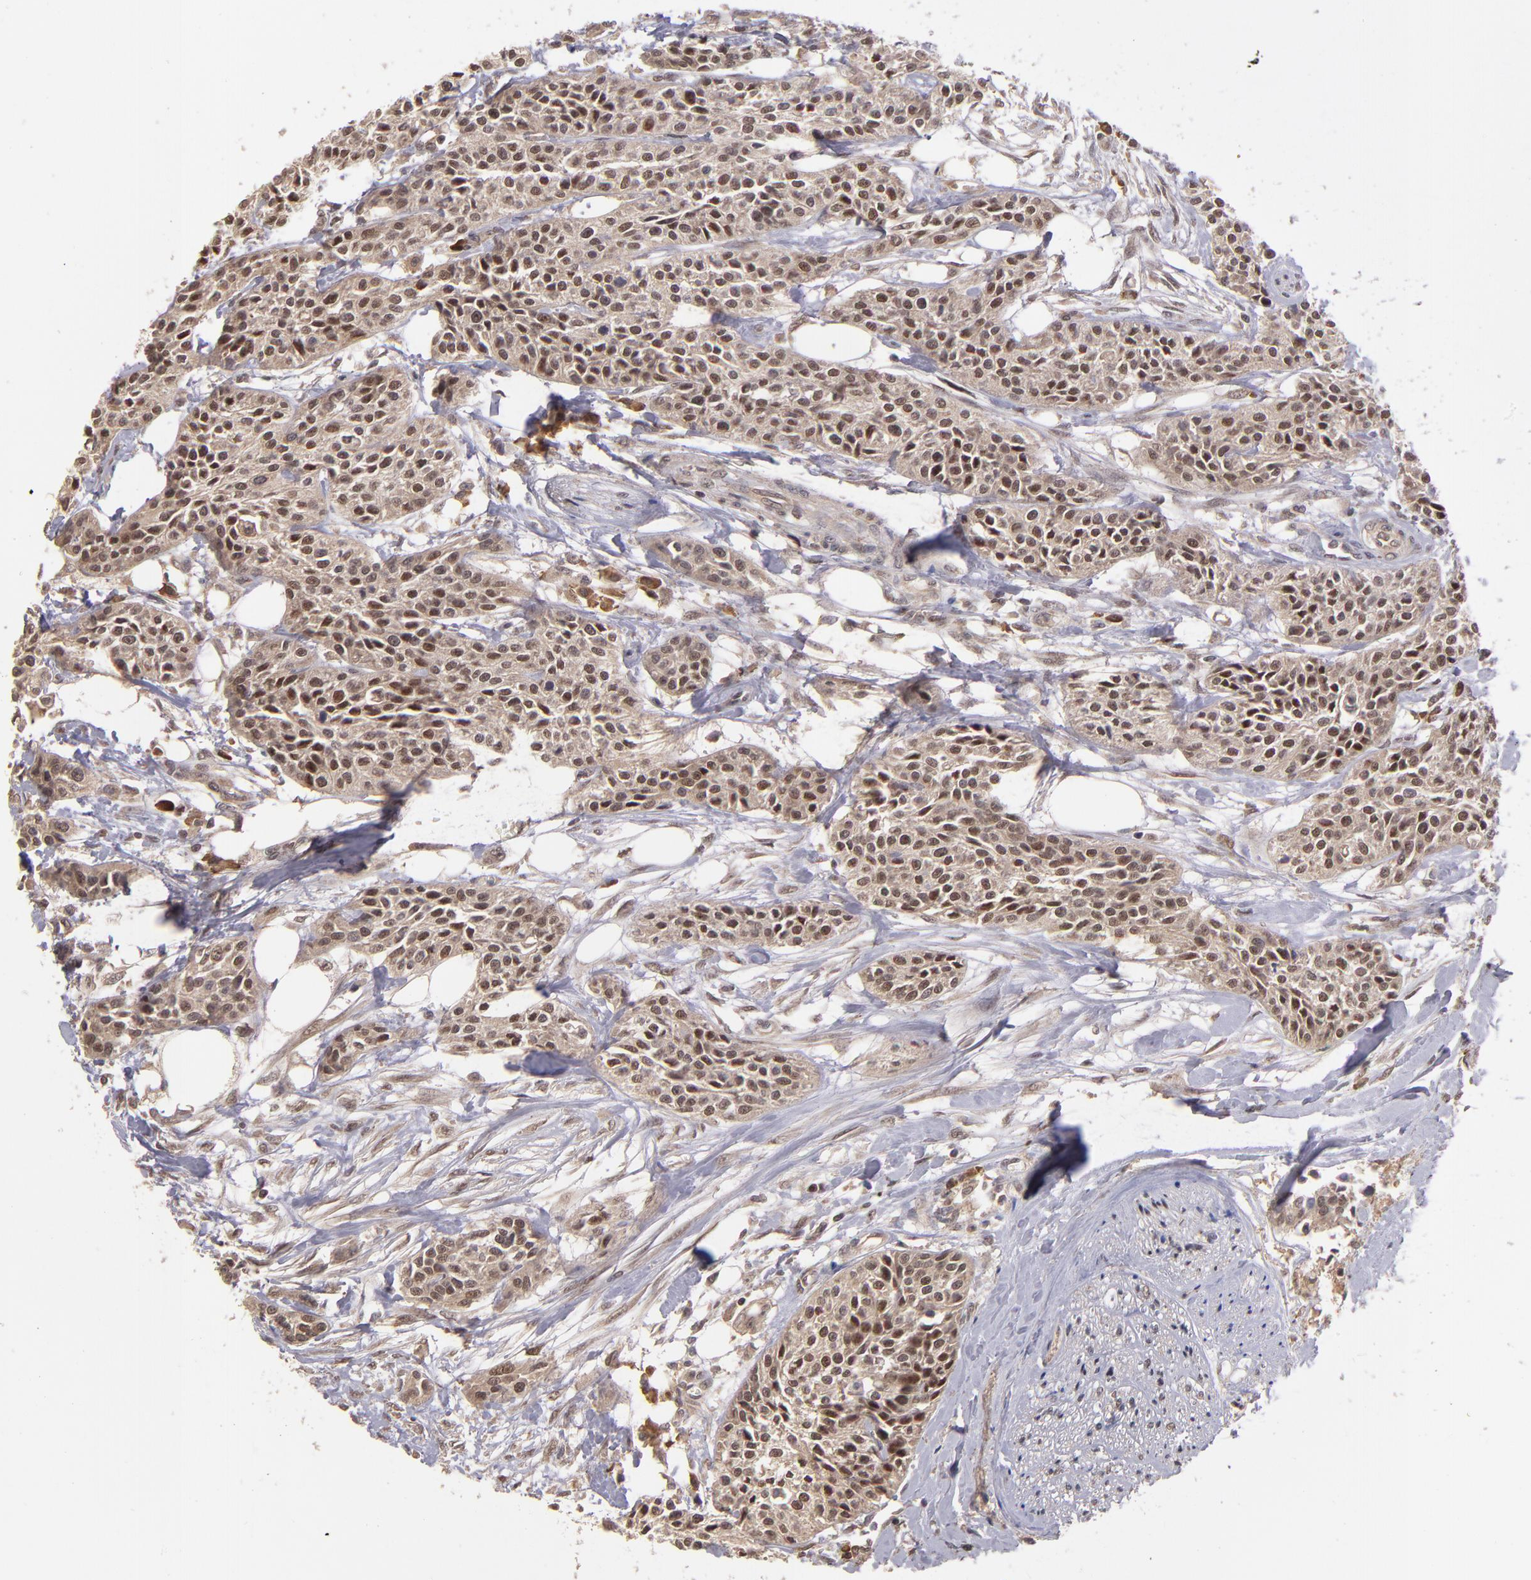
{"staining": {"intensity": "moderate", "quantity": ">75%", "location": "nuclear"}, "tissue": "urothelial cancer", "cell_type": "Tumor cells", "image_type": "cancer", "snomed": [{"axis": "morphology", "description": "Urothelial carcinoma, High grade"}, {"axis": "topography", "description": "Urinary bladder"}], "caption": "A high-resolution image shows IHC staining of urothelial carcinoma (high-grade), which exhibits moderate nuclear positivity in approximately >75% of tumor cells.", "gene": "ABHD12B", "patient": {"sex": "male", "age": 56}}